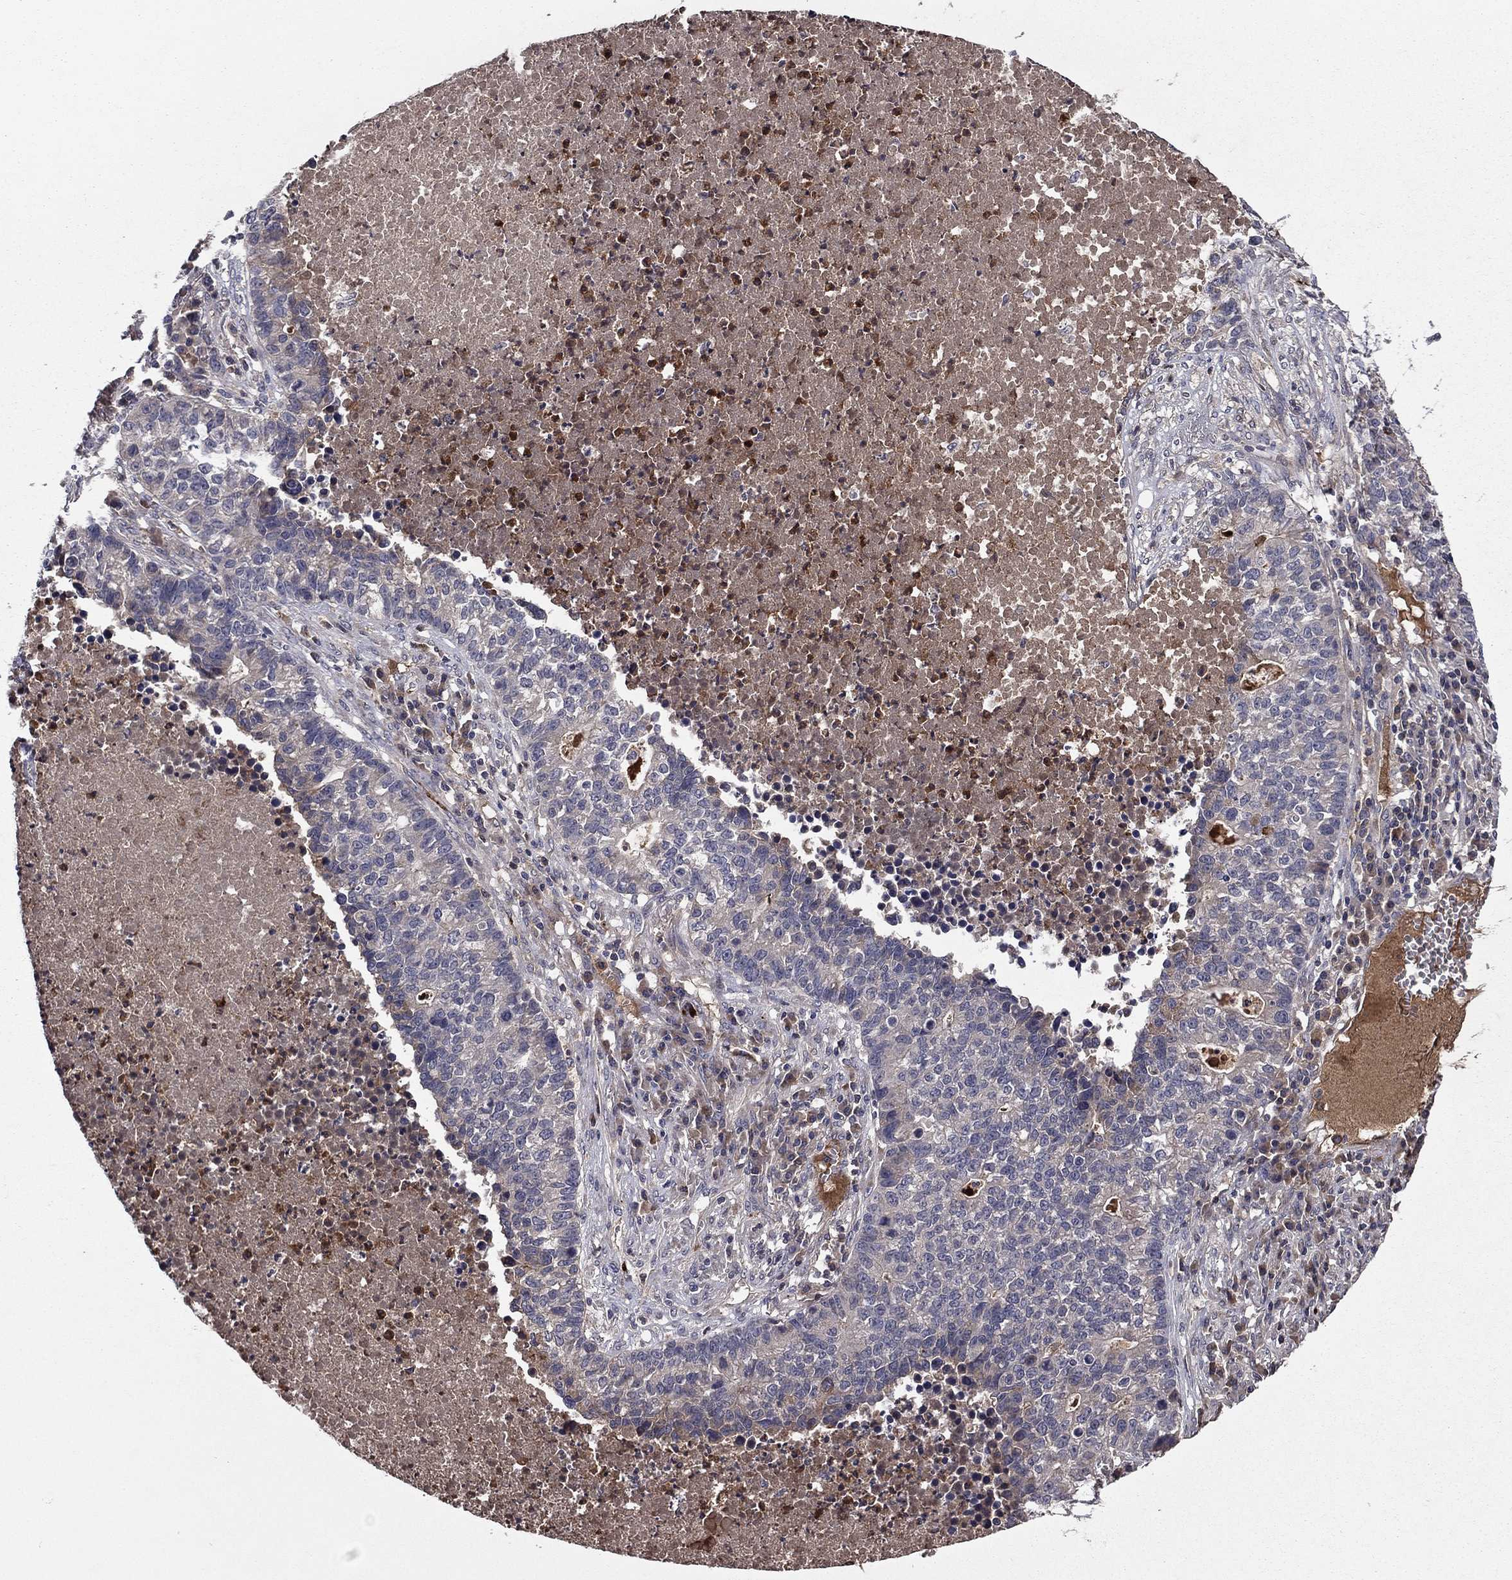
{"staining": {"intensity": "negative", "quantity": "none", "location": "none"}, "tissue": "lung cancer", "cell_type": "Tumor cells", "image_type": "cancer", "snomed": [{"axis": "morphology", "description": "Adenocarcinoma, NOS"}, {"axis": "topography", "description": "Lung"}], "caption": "Immunohistochemistry (IHC) of human lung cancer reveals no staining in tumor cells.", "gene": "PROS1", "patient": {"sex": "male", "age": 57}}